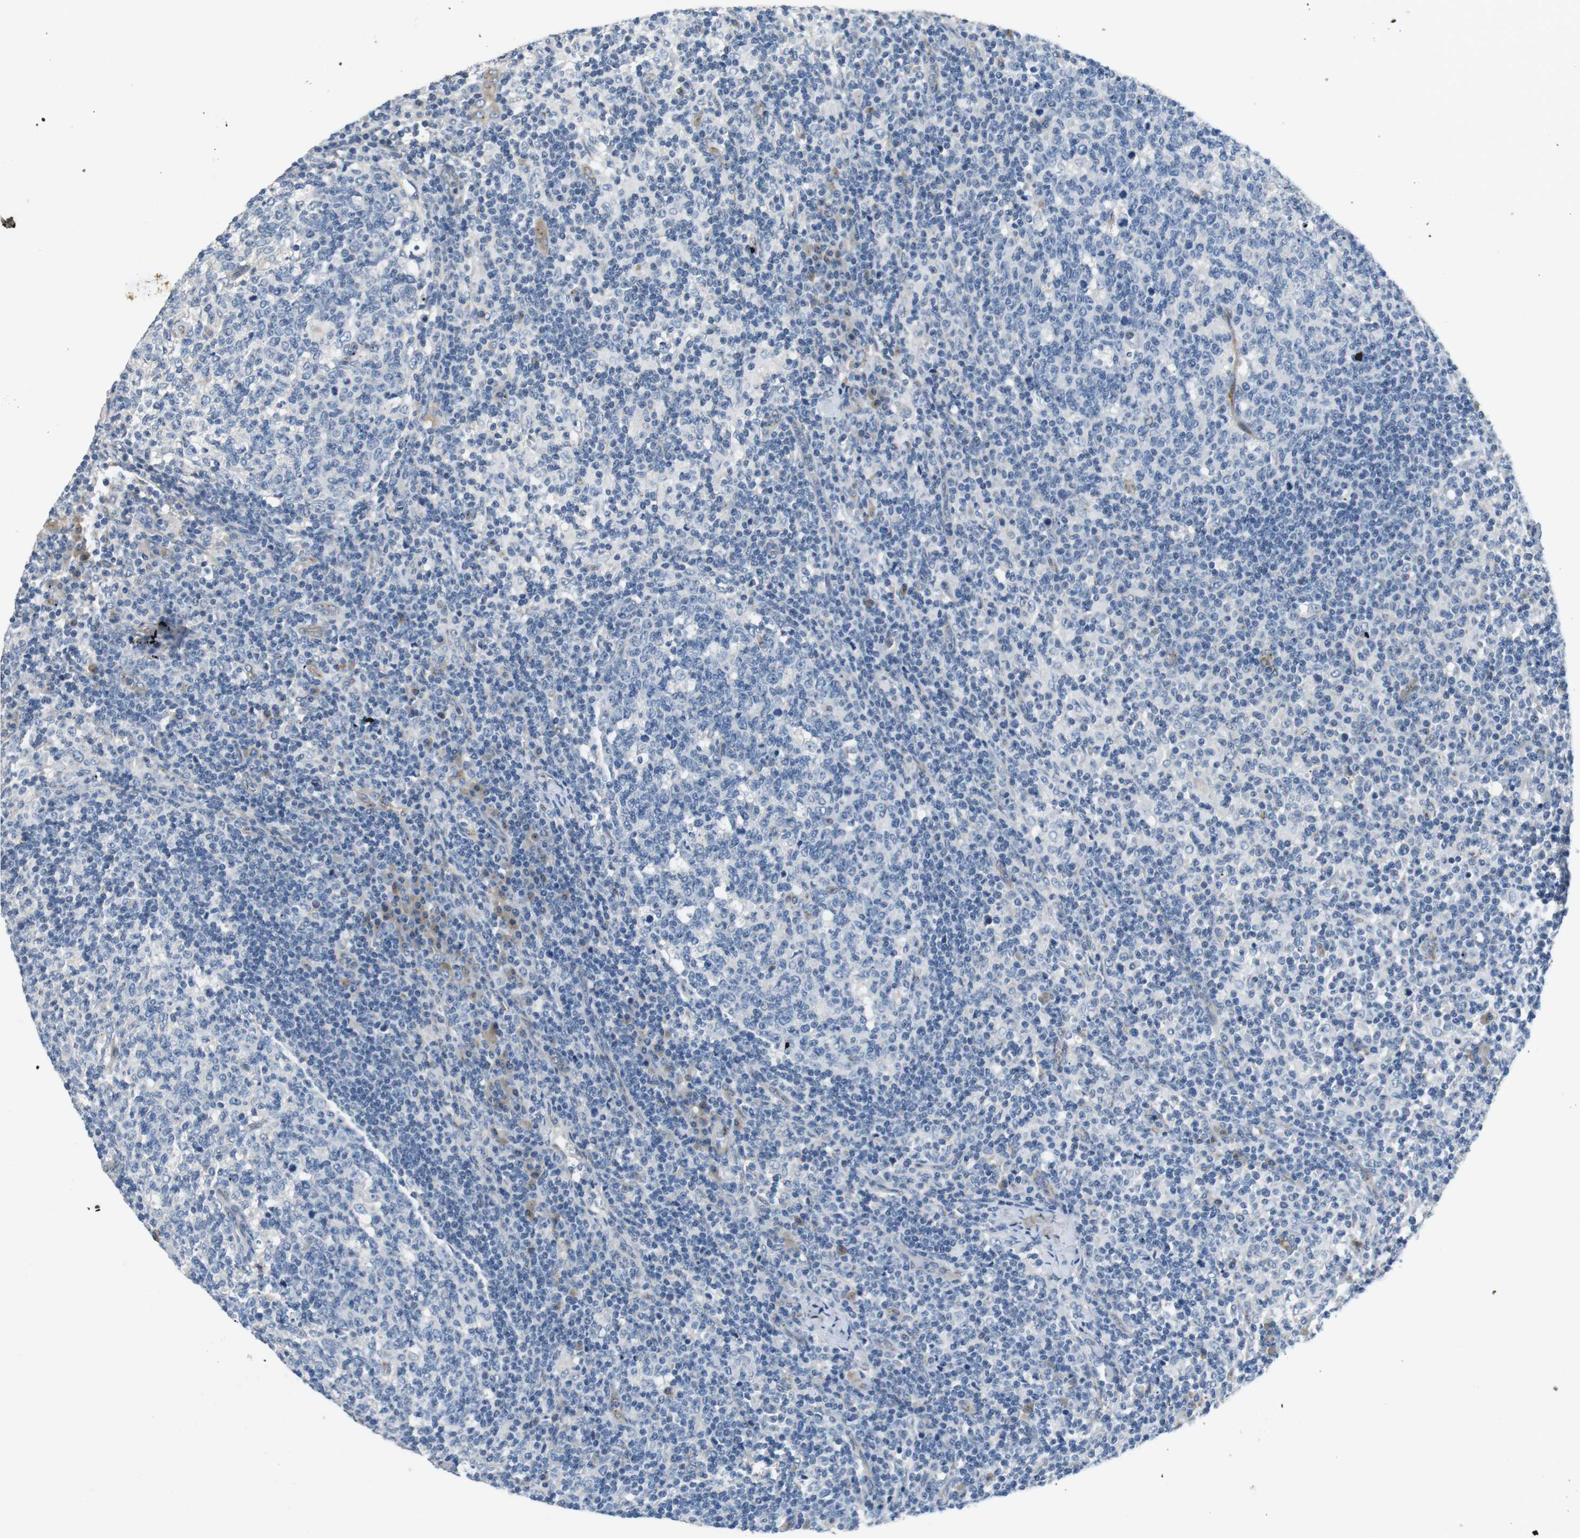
{"staining": {"intensity": "negative", "quantity": "none", "location": "none"}, "tissue": "lymph node", "cell_type": "Germinal center cells", "image_type": "normal", "snomed": [{"axis": "morphology", "description": "Normal tissue, NOS"}, {"axis": "morphology", "description": "Inflammation, NOS"}, {"axis": "topography", "description": "Lymph node"}], "caption": "DAB (3,3'-diaminobenzidine) immunohistochemical staining of benign lymph node displays no significant staining in germinal center cells.", "gene": "UNC5CL", "patient": {"sex": "male", "age": 55}}